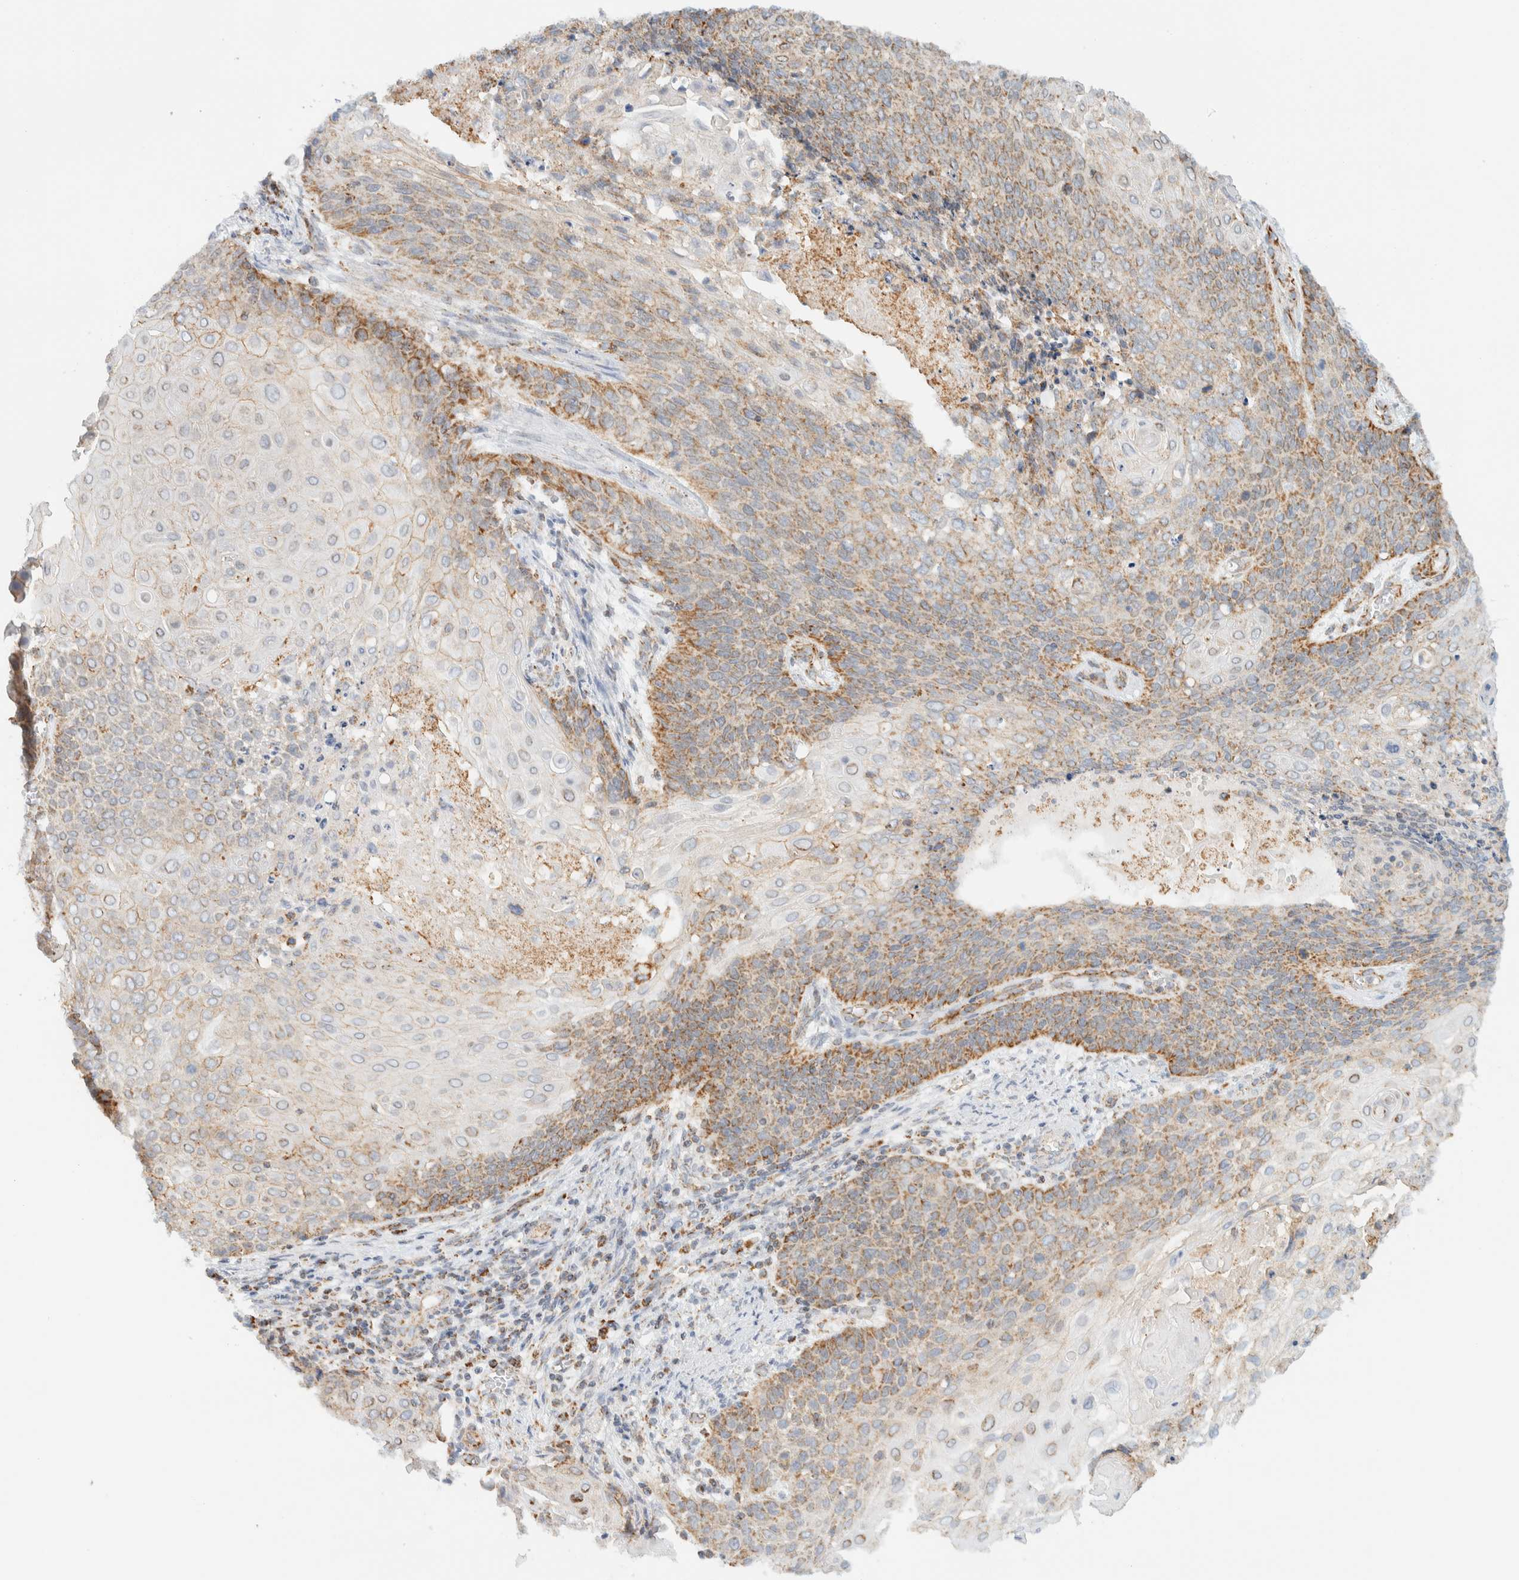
{"staining": {"intensity": "moderate", "quantity": "25%-75%", "location": "cytoplasmic/membranous"}, "tissue": "cervical cancer", "cell_type": "Tumor cells", "image_type": "cancer", "snomed": [{"axis": "morphology", "description": "Squamous cell carcinoma, NOS"}, {"axis": "topography", "description": "Cervix"}], "caption": "Moderate cytoplasmic/membranous staining for a protein is identified in about 25%-75% of tumor cells of cervical cancer (squamous cell carcinoma) using immunohistochemistry (IHC).", "gene": "KIFAP3", "patient": {"sex": "female", "age": 39}}